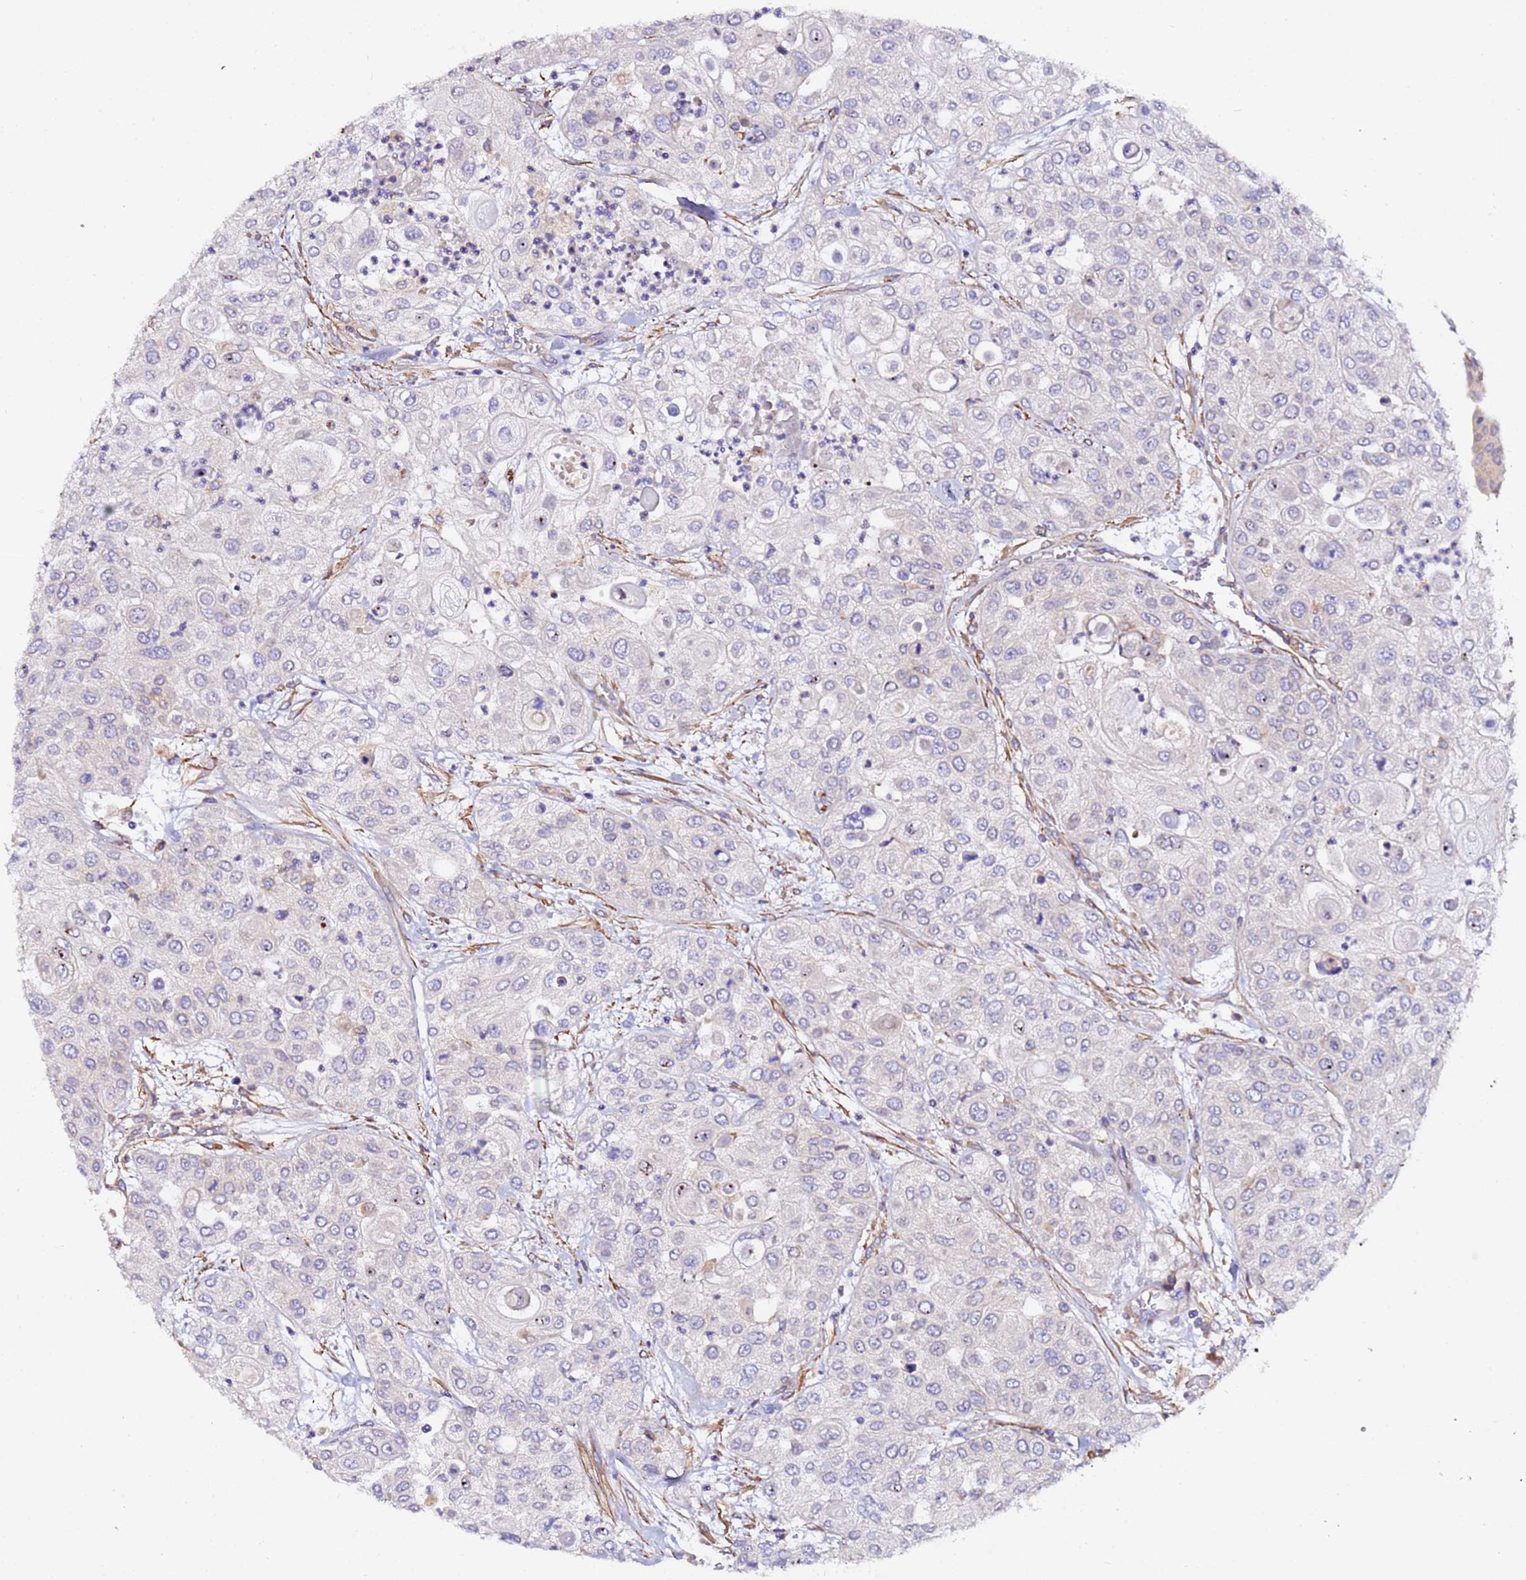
{"staining": {"intensity": "negative", "quantity": "none", "location": "none"}, "tissue": "urothelial cancer", "cell_type": "Tumor cells", "image_type": "cancer", "snomed": [{"axis": "morphology", "description": "Urothelial carcinoma, High grade"}, {"axis": "topography", "description": "Urinary bladder"}], "caption": "Immunohistochemical staining of urothelial carcinoma (high-grade) exhibits no significant staining in tumor cells.", "gene": "JRKL", "patient": {"sex": "female", "age": 79}}